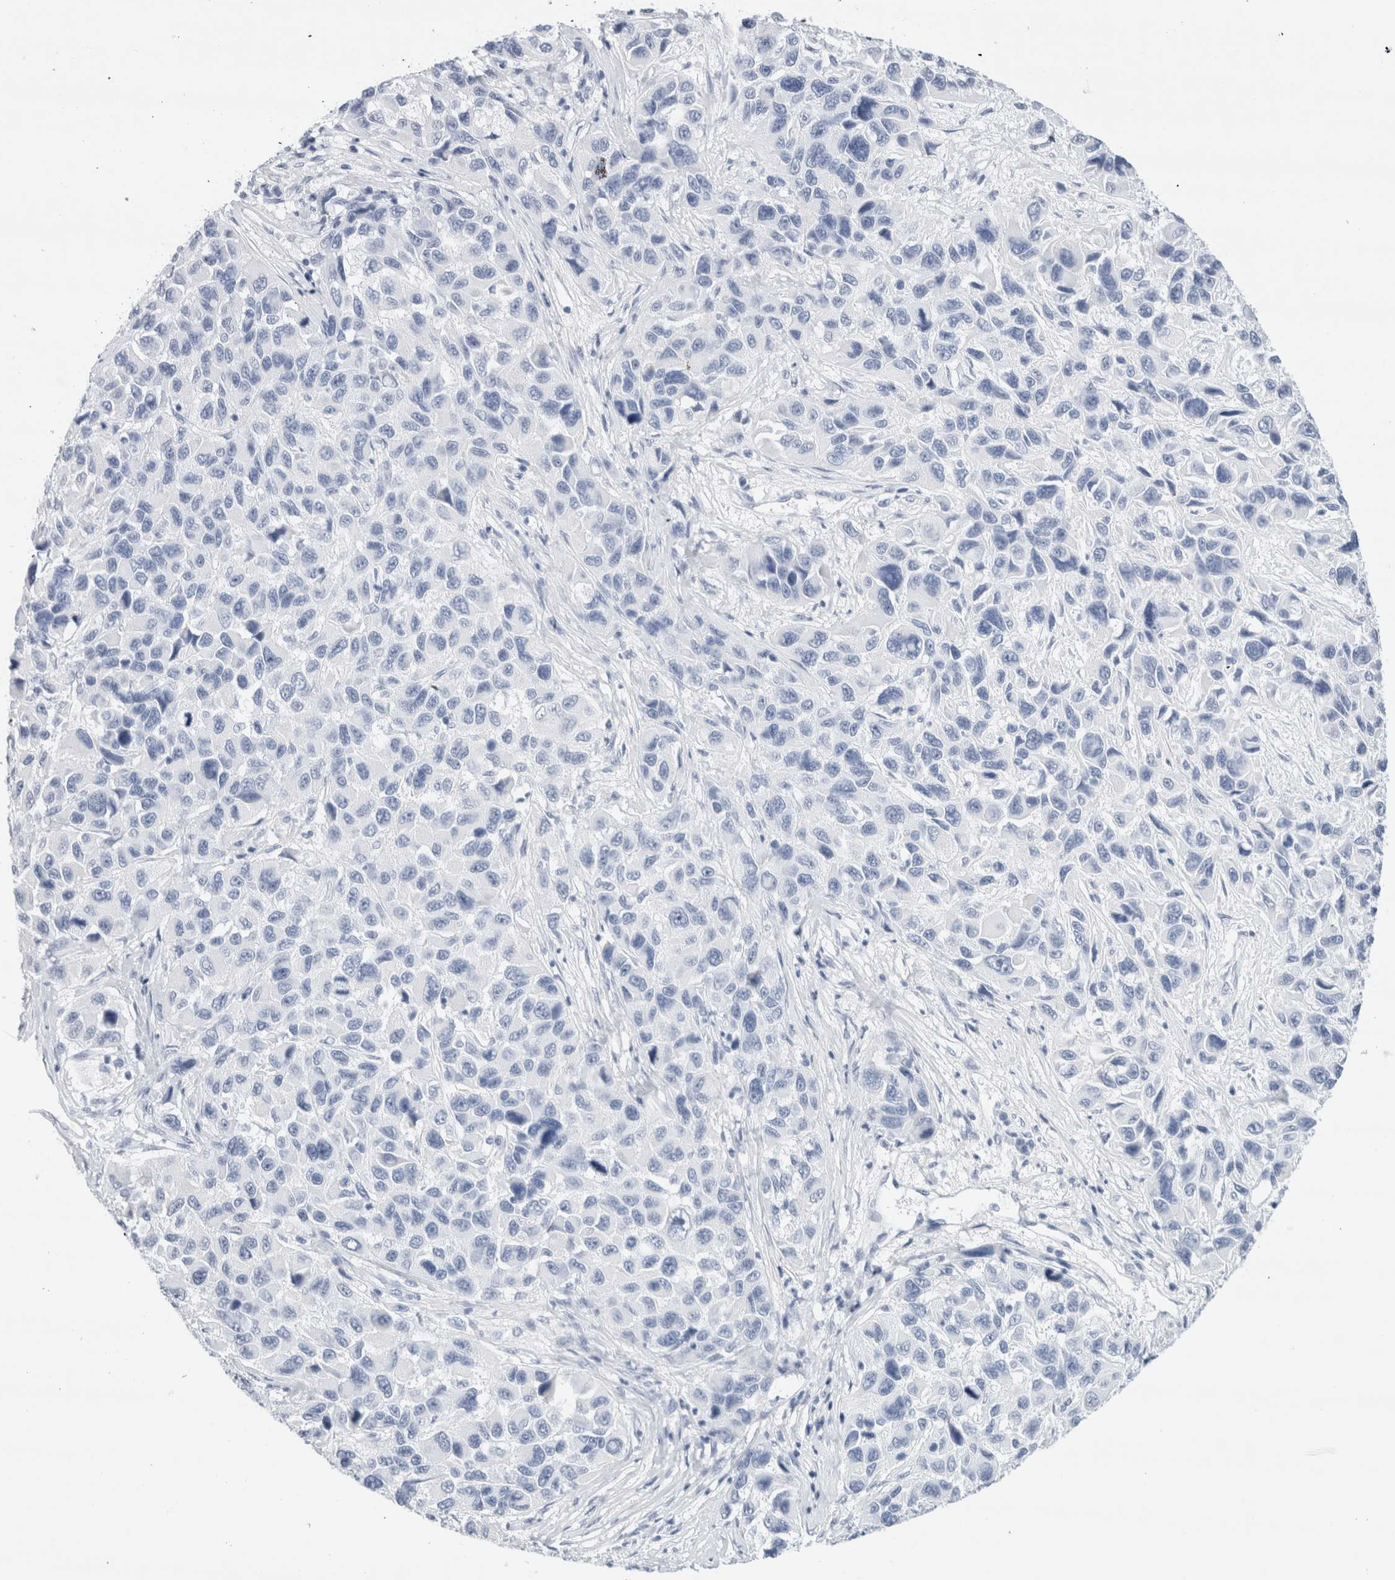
{"staining": {"intensity": "negative", "quantity": "none", "location": "none"}, "tissue": "melanoma", "cell_type": "Tumor cells", "image_type": "cancer", "snomed": [{"axis": "morphology", "description": "Malignant melanoma, NOS"}, {"axis": "topography", "description": "Skin"}], "caption": "This is an IHC photomicrograph of malignant melanoma. There is no expression in tumor cells.", "gene": "ECHDC2", "patient": {"sex": "male", "age": 53}}